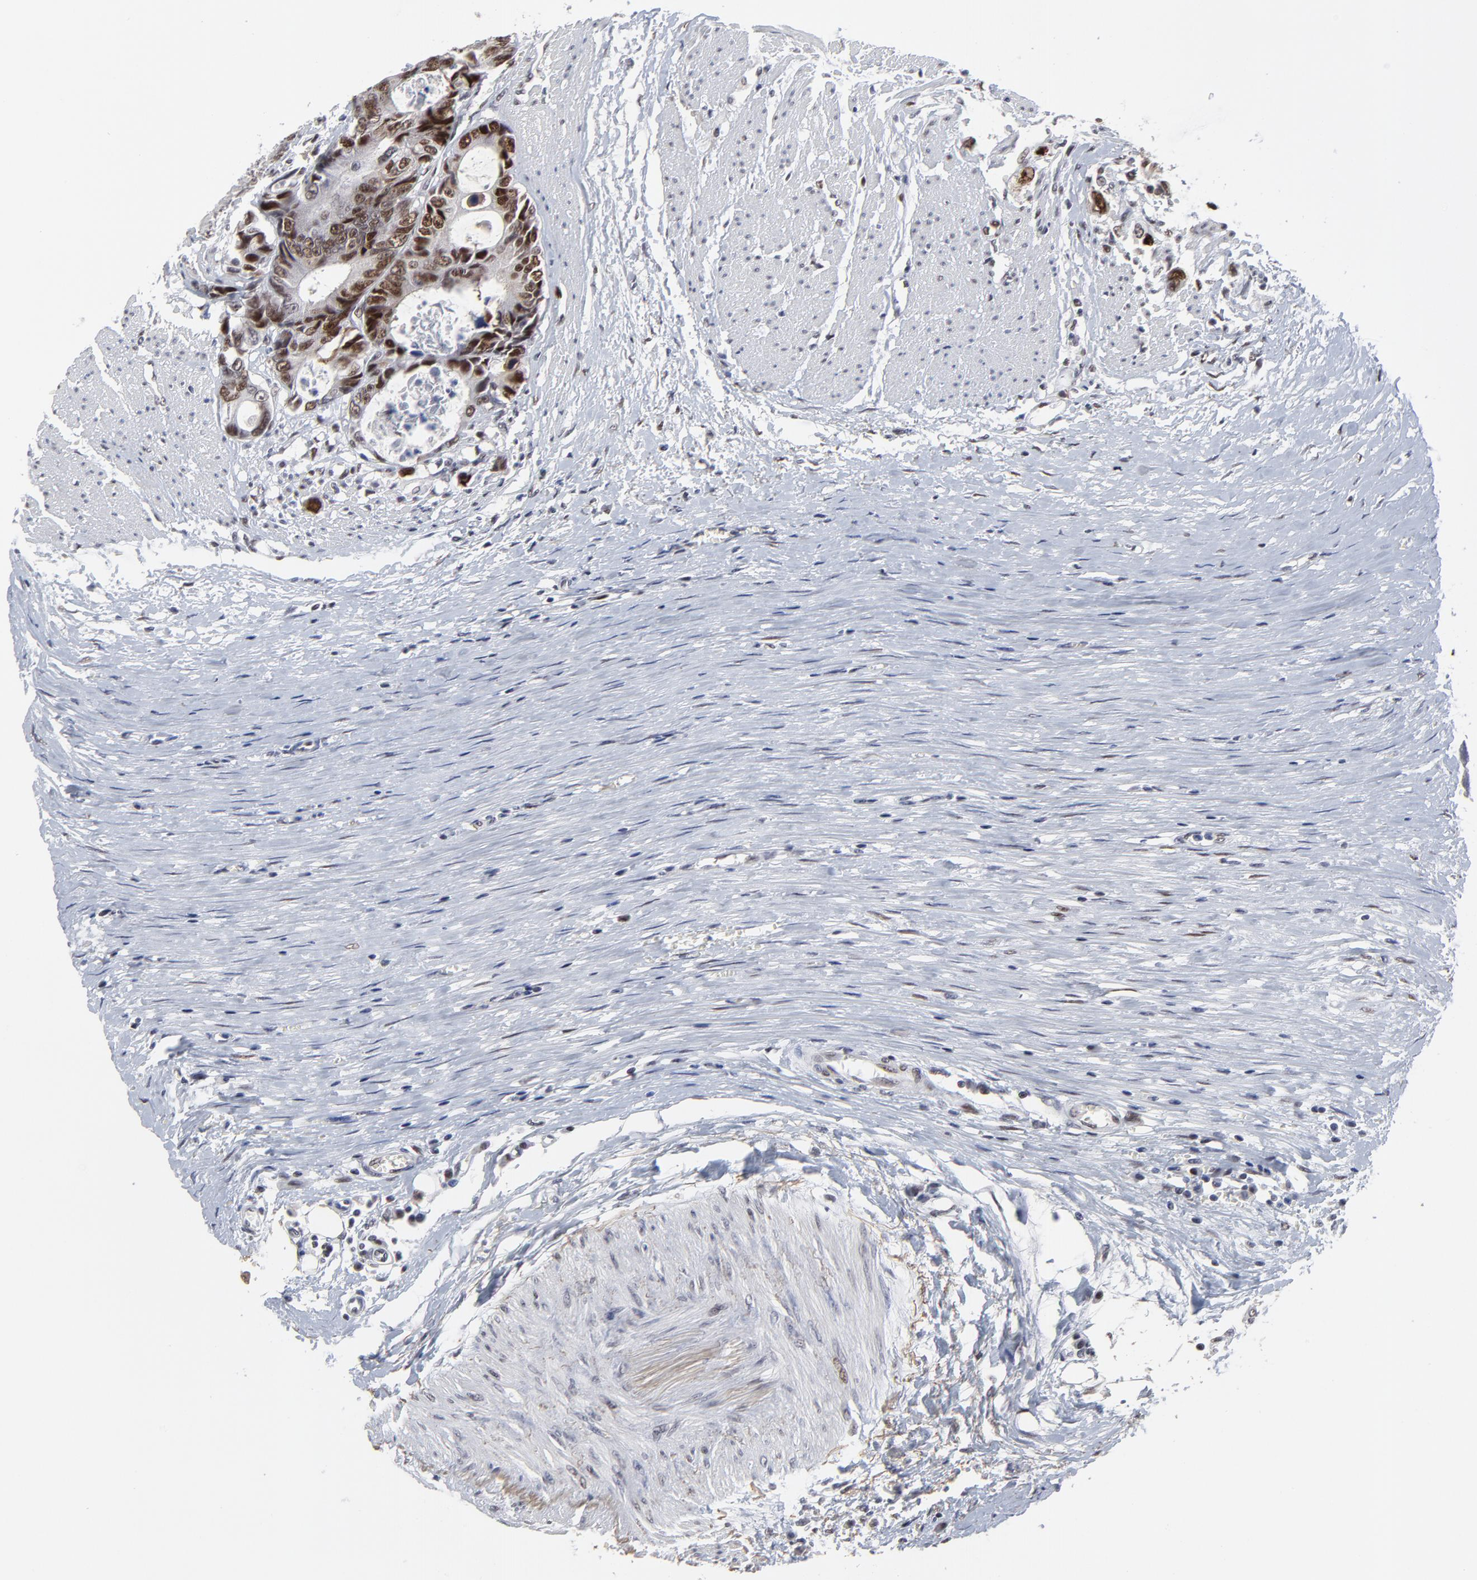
{"staining": {"intensity": "moderate", "quantity": ">75%", "location": "nuclear"}, "tissue": "colorectal cancer", "cell_type": "Tumor cells", "image_type": "cancer", "snomed": [{"axis": "morphology", "description": "Adenocarcinoma, NOS"}, {"axis": "topography", "description": "Rectum"}], "caption": "Approximately >75% of tumor cells in colorectal adenocarcinoma reveal moderate nuclear protein positivity as visualized by brown immunohistochemical staining.", "gene": "OGFOD1", "patient": {"sex": "female", "age": 98}}